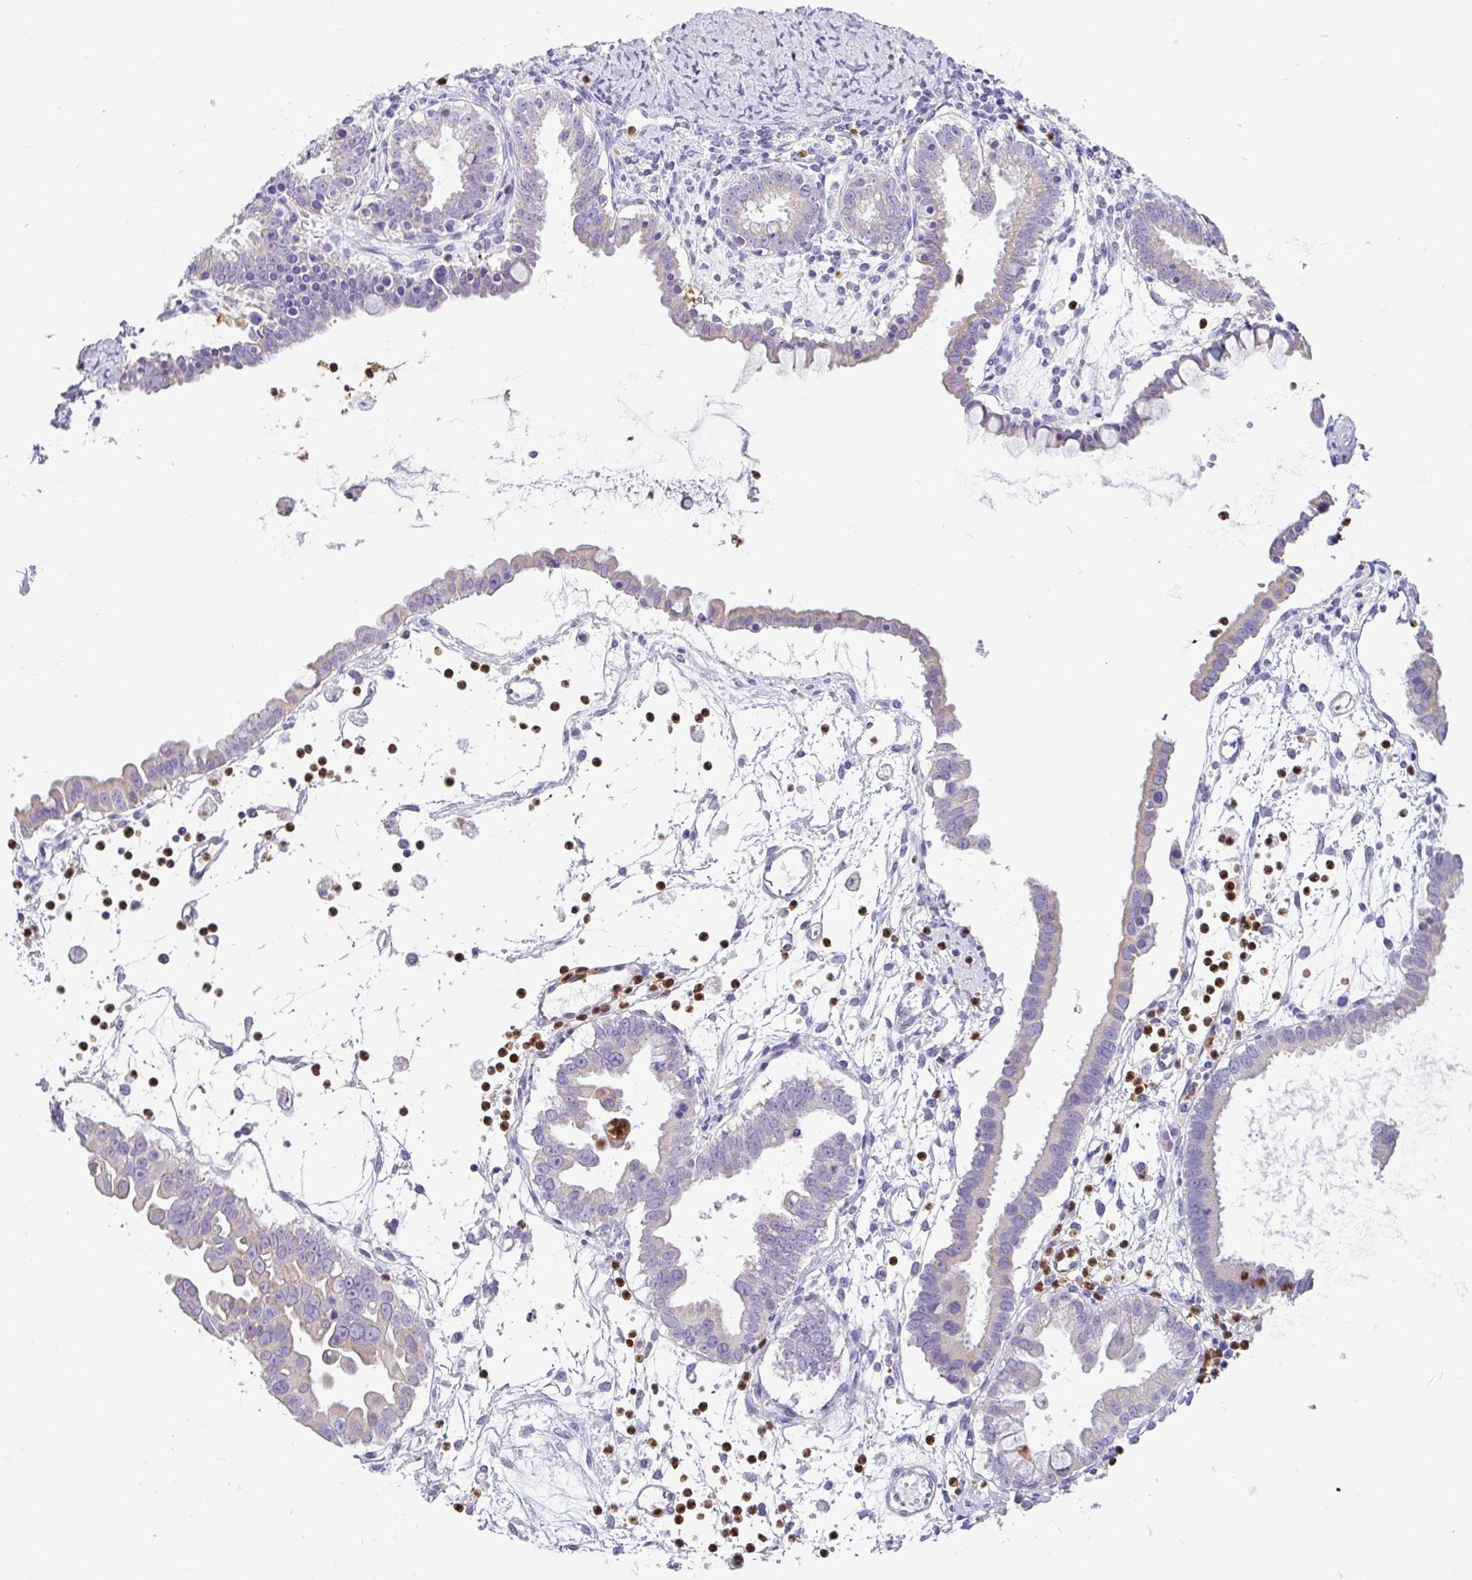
{"staining": {"intensity": "weak", "quantity": "<25%", "location": "cytoplasmic/membranous"}, "tissue": "ovarian cancer", "cell_type": "Tumor cells", "image_type": "cancer", "snomed": [{"axis": "morphology", "description": "Cystadenocarcinoma, mucinous, NOS"}, {"axis": "topography", "description": "Ovary"}], "caption": "The micrograph demonstrates no staining of tumor cells in ovarian cancer.", "gene": "SH2D3C", "patient": {"sex": "female", "age": 61}}